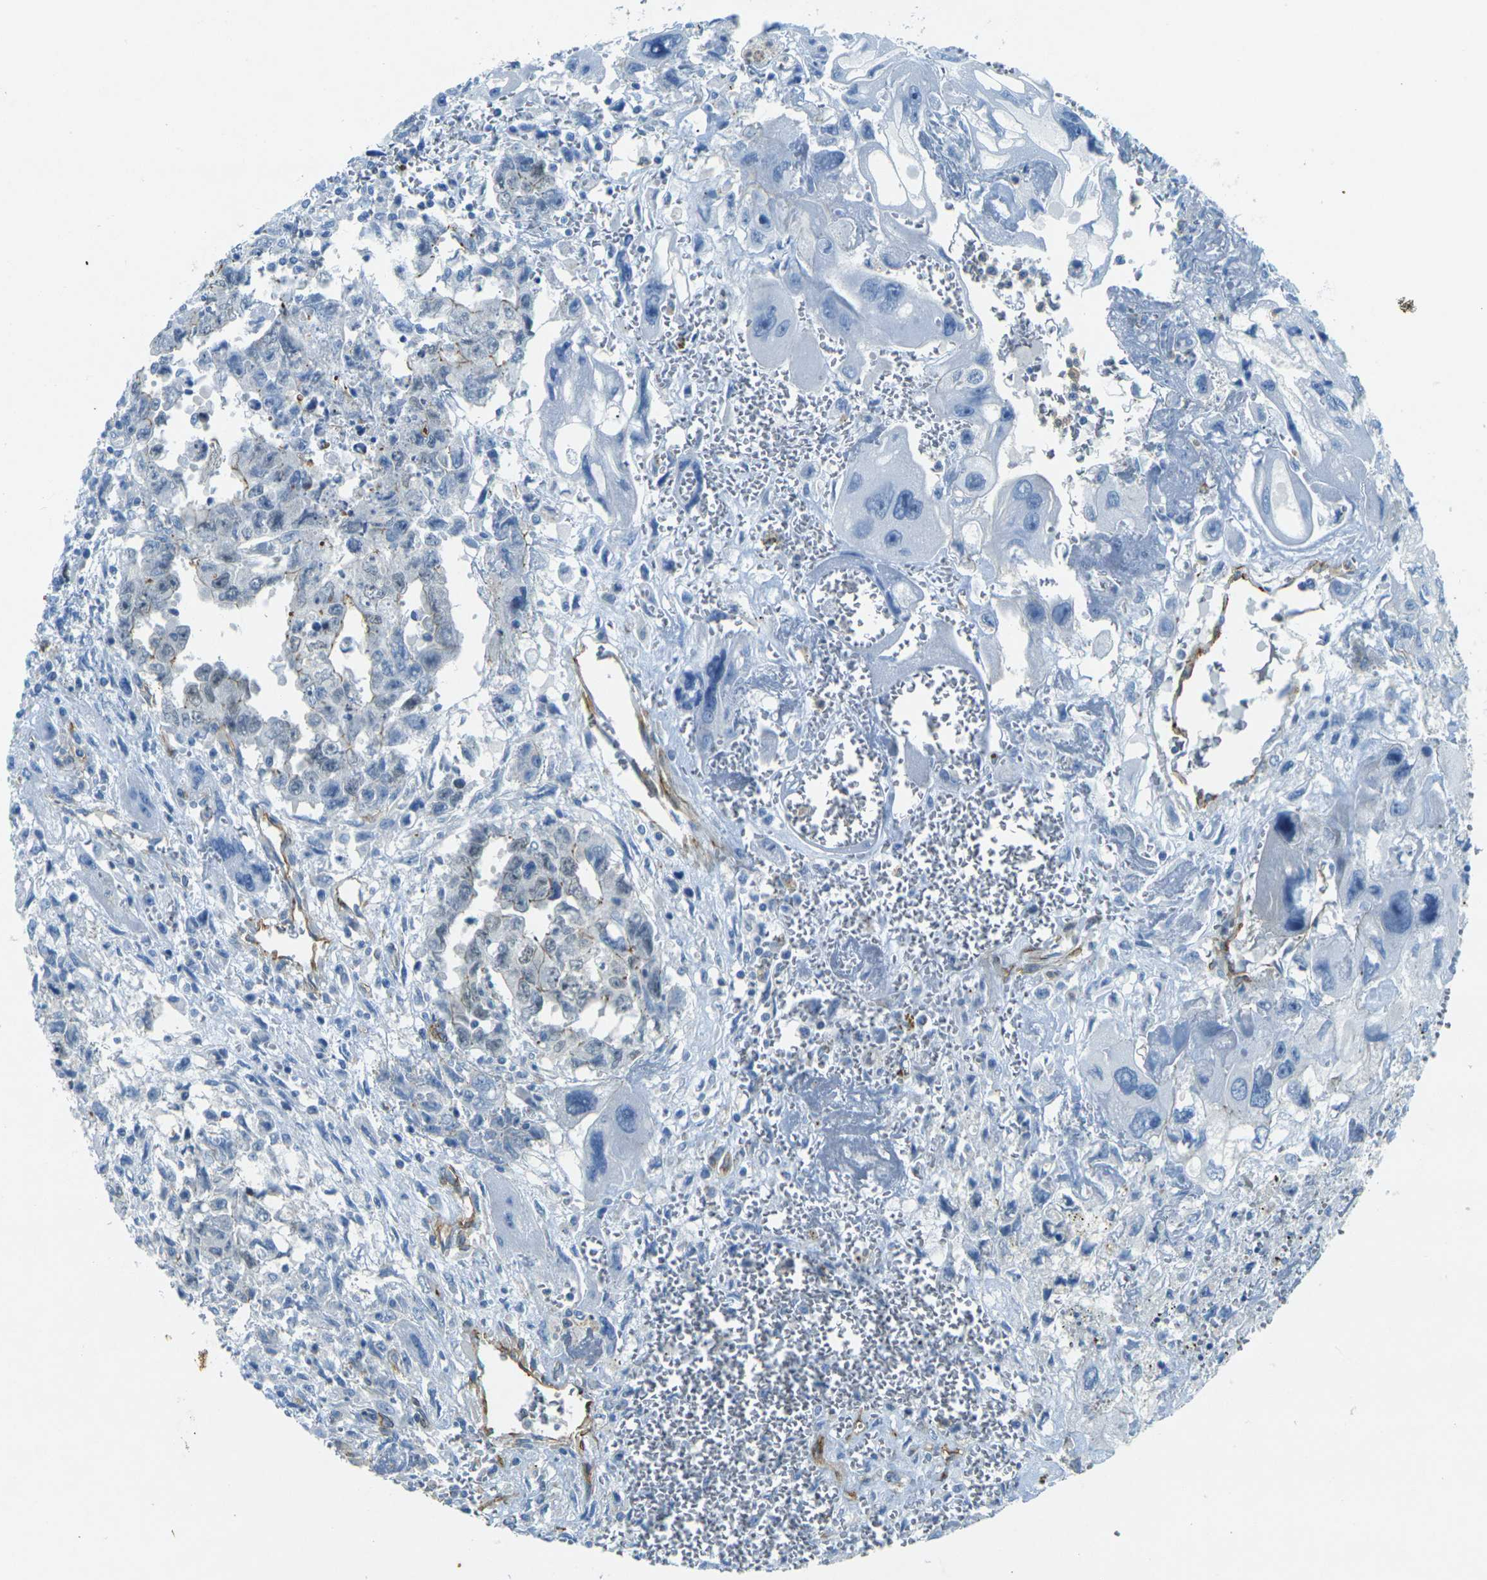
{"staining": {"intensity": "negative", "quantity": "none", "location": "none"}, "tissue": "testis cancer", "cell_type": "Tumor cells", "image_type": "cancer", "snomed": [{"axis": "morphology", "description": "Carcinoma, Embryonal, NOS"}, {"axis": "topography", "description": "Testis"}], "caption": "DAB (3,3'-diaminobenzidine) immunohistochemical staining of embryonal carcinoma (testis) reveals no significant expression in tumor cells. (DAB (3,3'-diaminobenzidine) immunohistochemistry (IHC) with hematoxylin counter stain).", "gene": "EPHA7", "patient": {"sex": "male", "age": 28}}